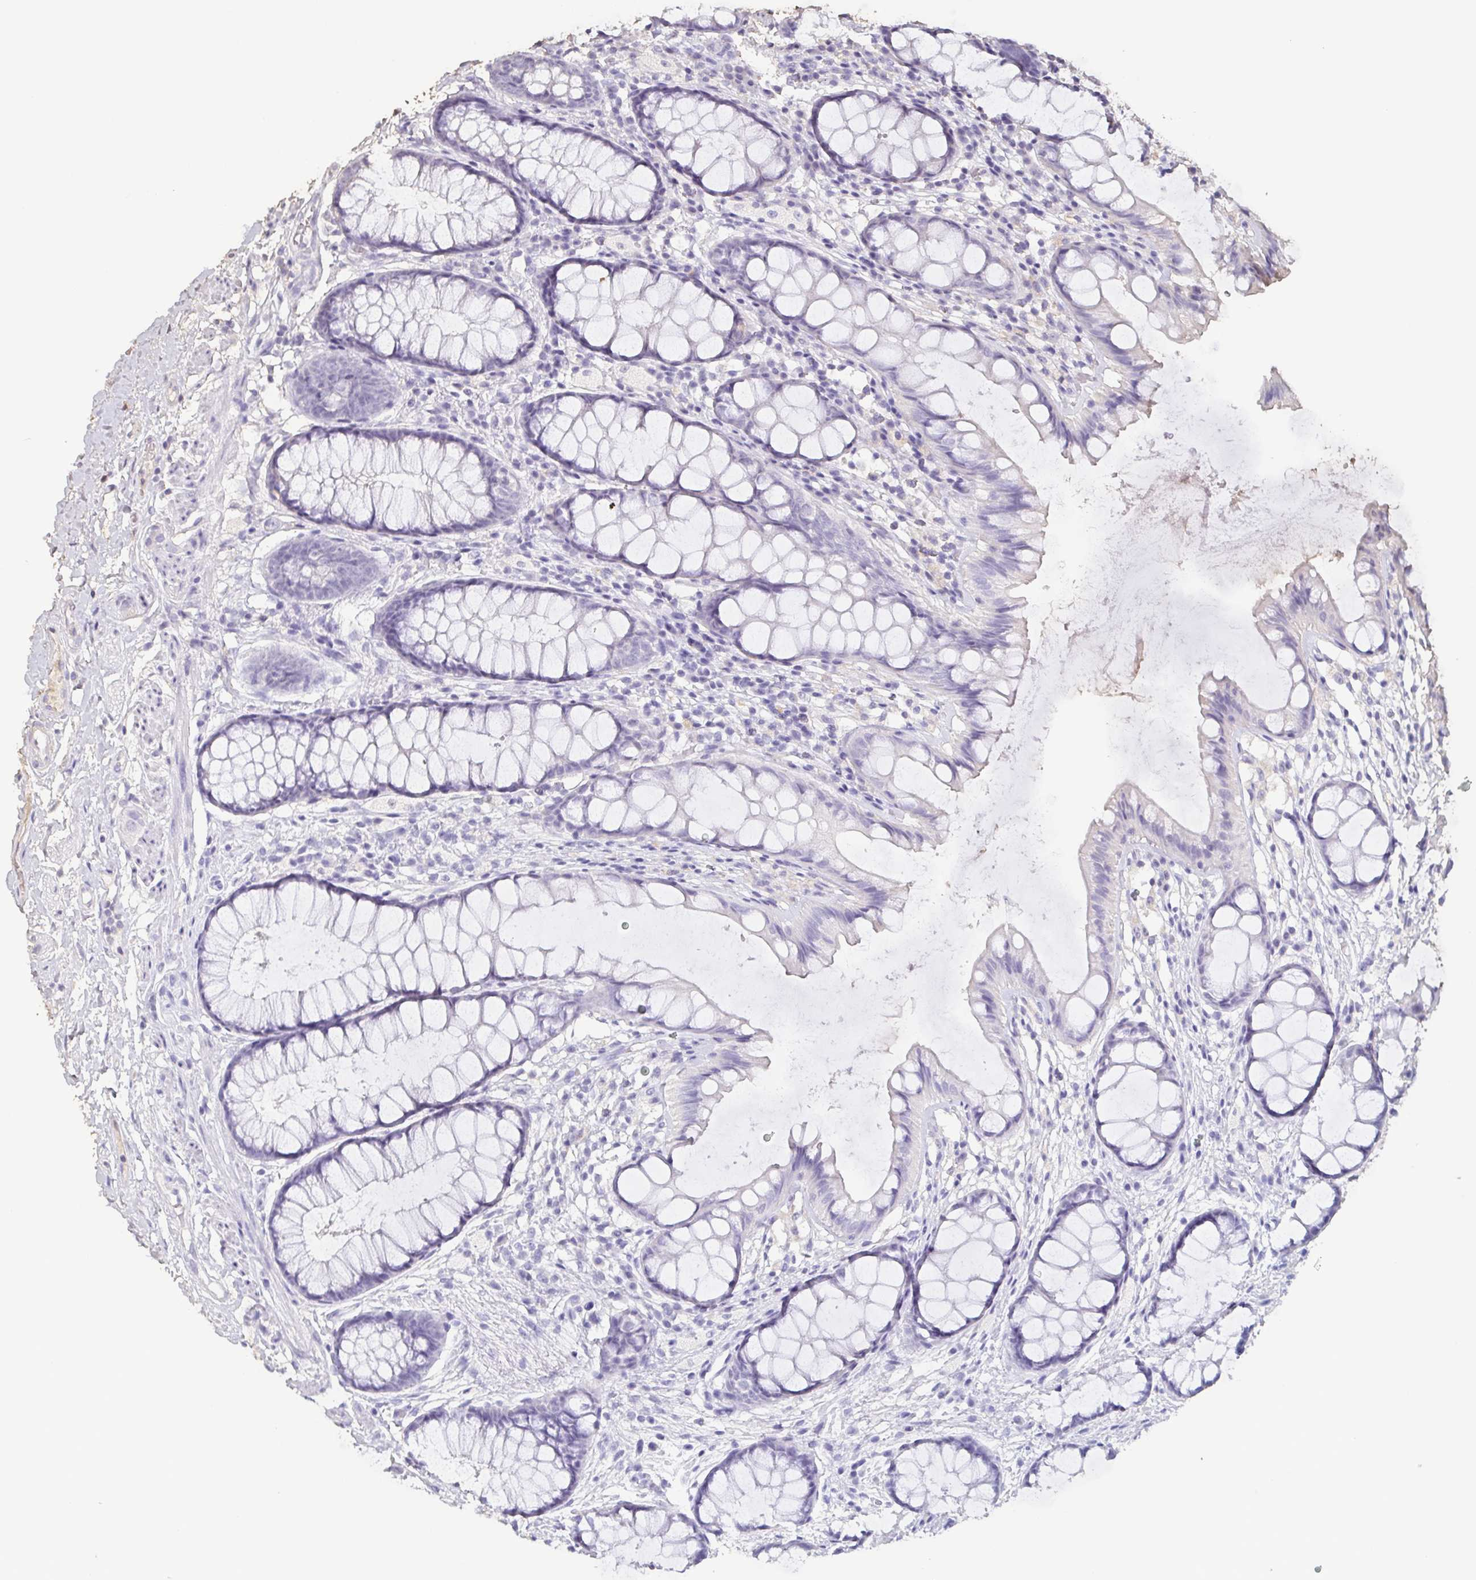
{"staining": {"intensity": "negative", "quantity": "none", "location": "none"}, "tissue": "rectum", "cell_type": "Glandular cells", "image_type": "normal", "snomed": [{"axis": "morphology", "description": "Normal tissue, NOS"}, {"axis": "topography", "description": "Rectum"}], "caption": "An immunohistochemistry micrograph of unremarkable rectum is shown. There is no staining in glandular cells of rectum.", "gene": "BPIFA2", "patient": {"sex": "female", "age": 62}}